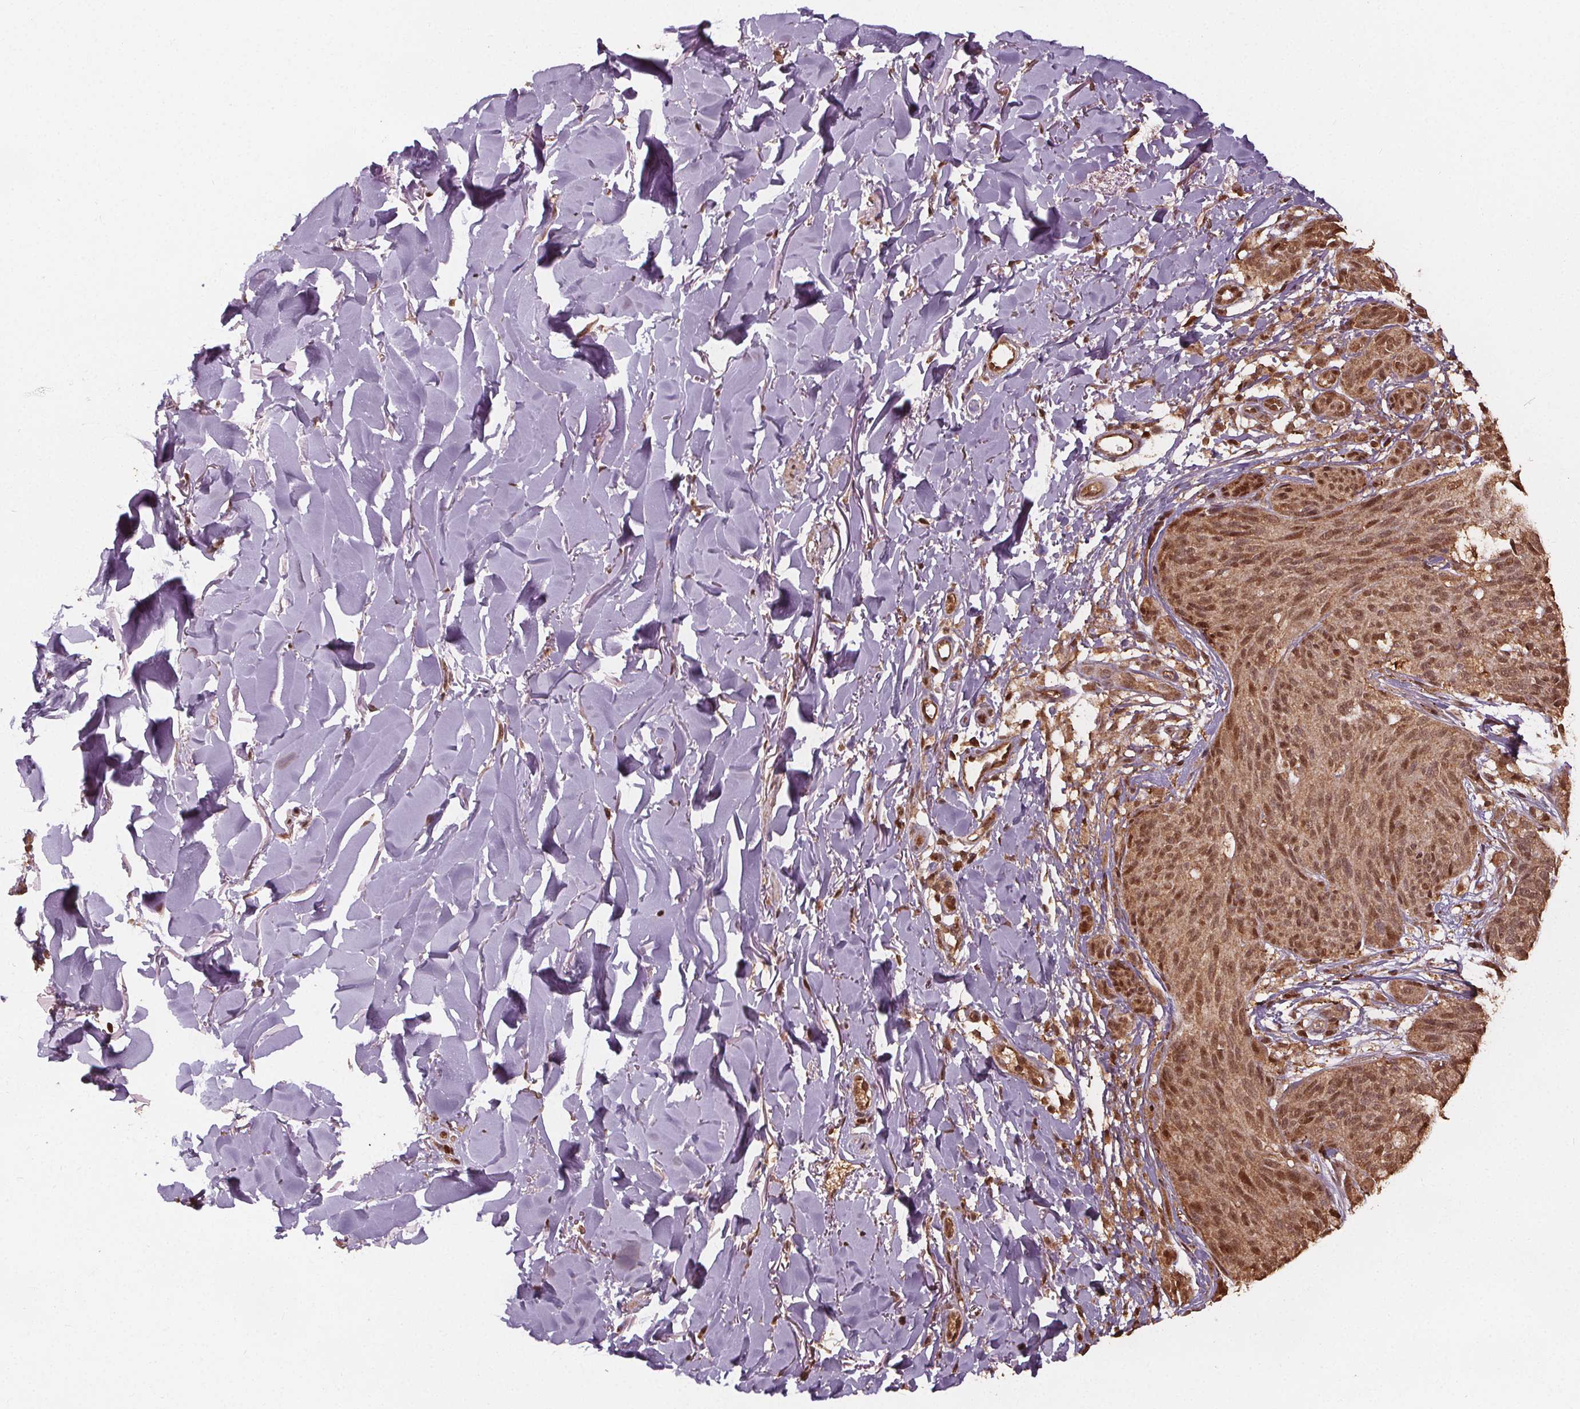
{"staining": {"intensity": "moderate", "quantity": ">75%", "location": "cytoplasmic/membranous,nuclear"}, "tissue": "melanoma", "cell_type": "Tumor cells", "image_type": "cancer", "snomed": [{"axis": "morphology", "description": "Malignant melanoma, NOS"}, {"axis": "topography", "description": "Skin"}], "caption": "A brown stain highlights moderate cytoplasmic/membranous and nuclear positivity of a protein in melanoma tumor cells. (IHC, brightfield microscopy, high magnification).", "gene": "ENO1", "patient": {"sex": "female", "age": 87}}